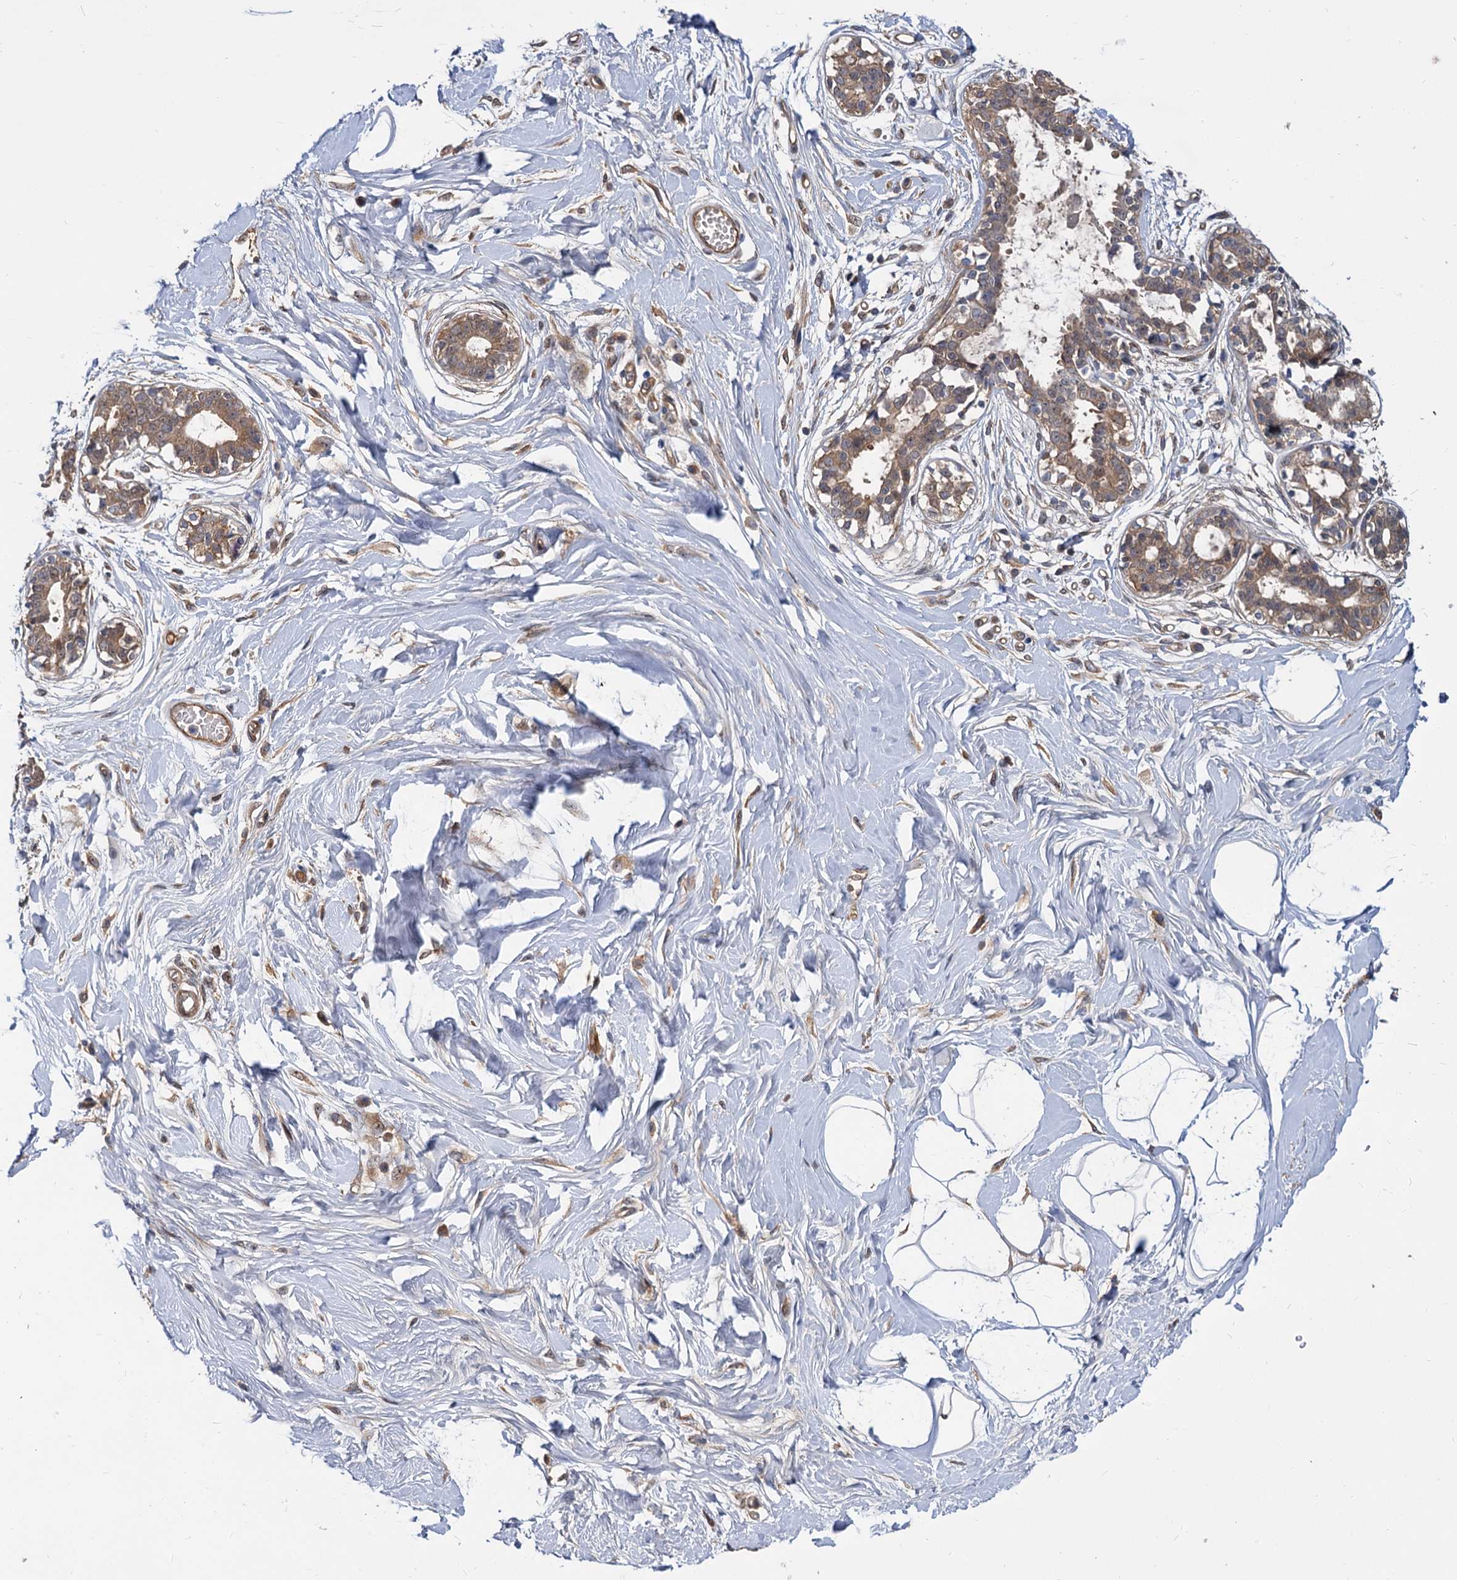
{"staining": {"intensity": "weak", "quantity": "25%-75%", "location": "cytoplasmic/membranous"}, "tissue": "breast", "cell_type": "Adipocytes", "image_type": "normal", "snomed": [{"axis": "morphology", "description": "Normal tissue, NOS"}, {"axis": "topography", "description": "Breast"}], "caption": "Benign breast shows weak cytoplasmic/membranous expression in about 25%-75% of adipocytes.", "gene": "SNX15", "patient": {"sex": "female", "age": 45}}